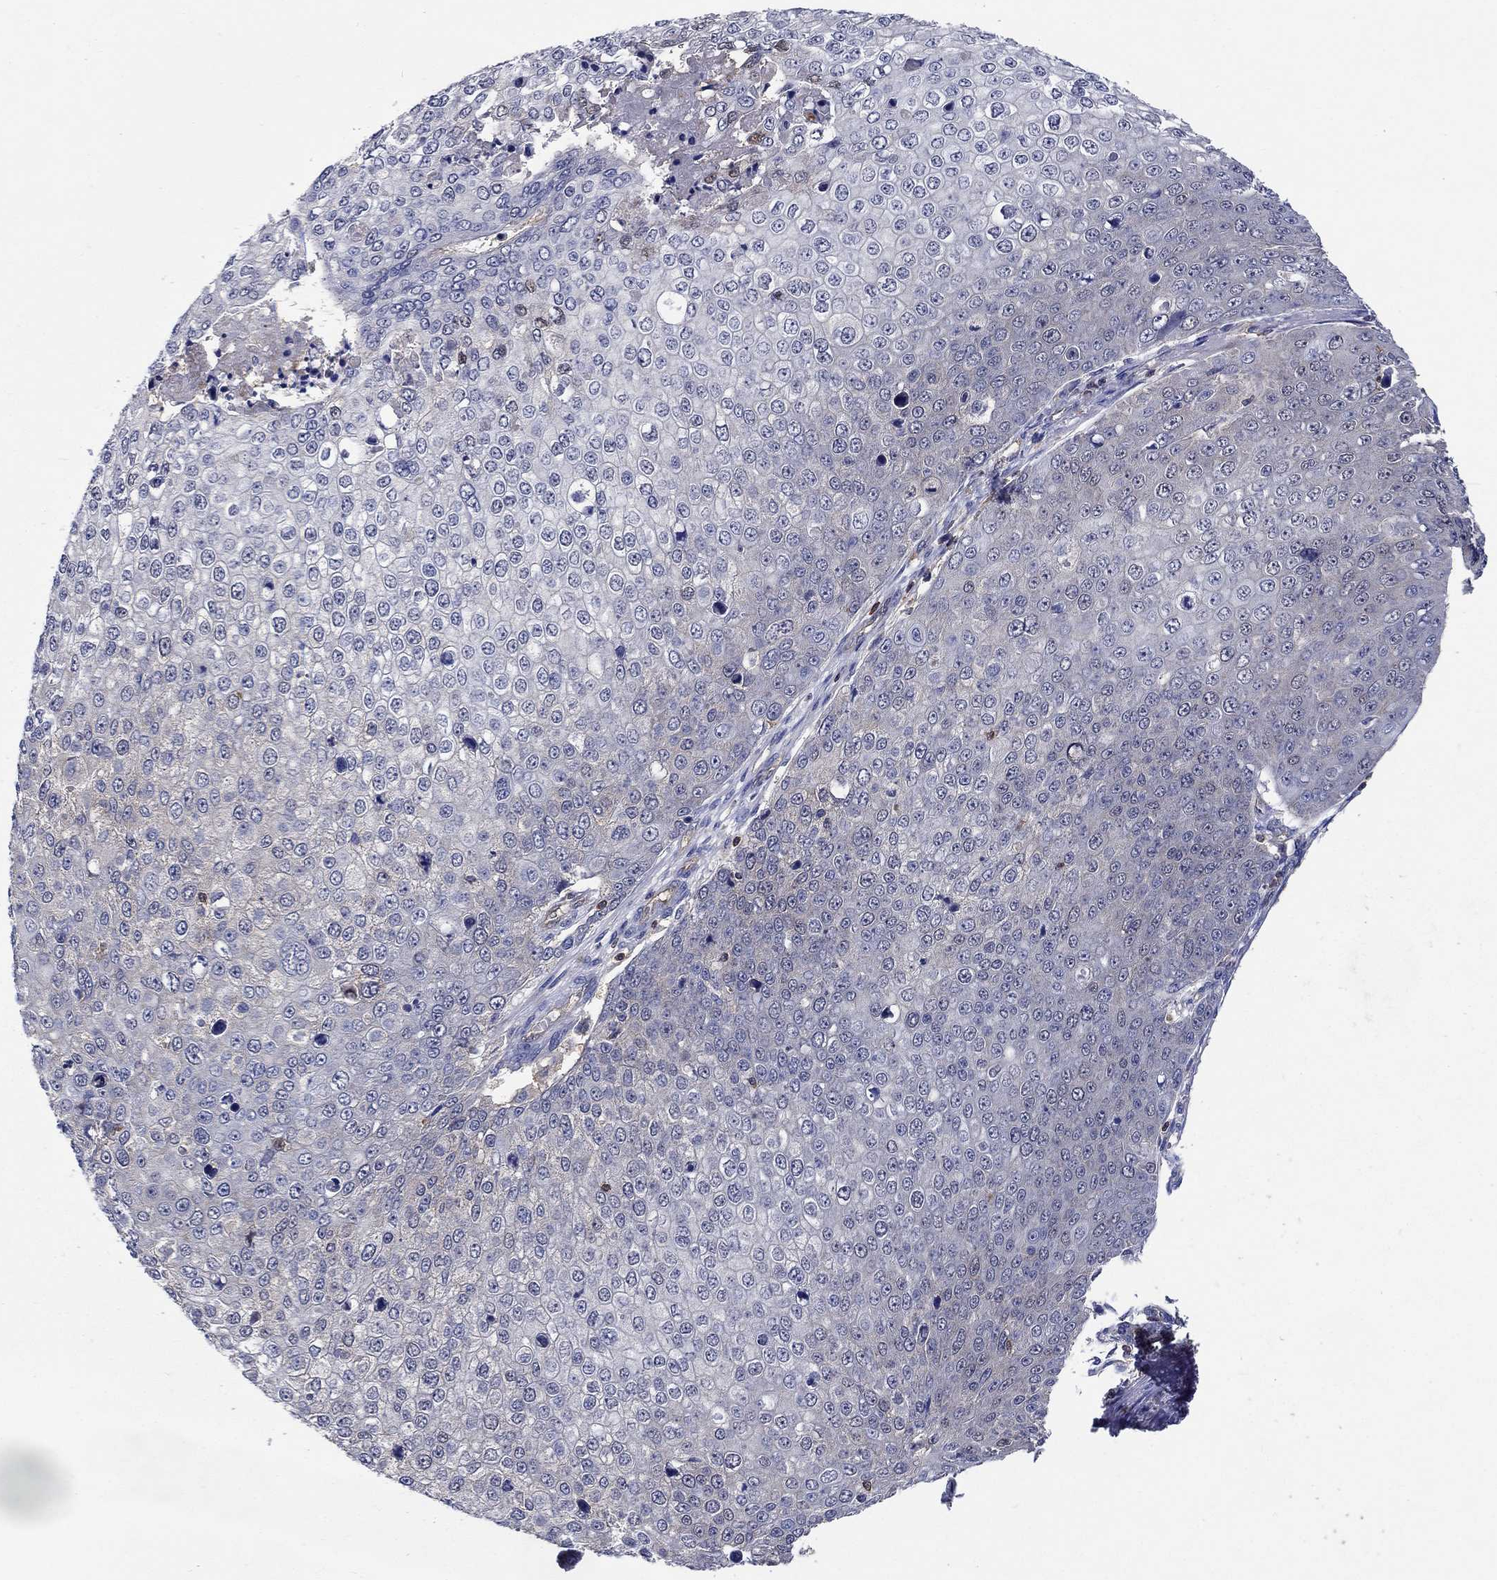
{"staining": {"intensity": "negative", "quantity": "none", "location": "none"}, "tissue": "skin cancer", "cell_type": "Tumor cells", "image_type": "cancer", "snomed": [{"axis": "morphology", "description": "Squamous cell carcinoma, NOS"}, {"axis": "topography", "description": "Skin"}], "caption": "Immunohistochemistry (IHC) of human squamous cell carcinoma (skin) shows no staining in tumor cells.", "gene": "AGFG2", "patient": {"sex": "male", "age": 71}}